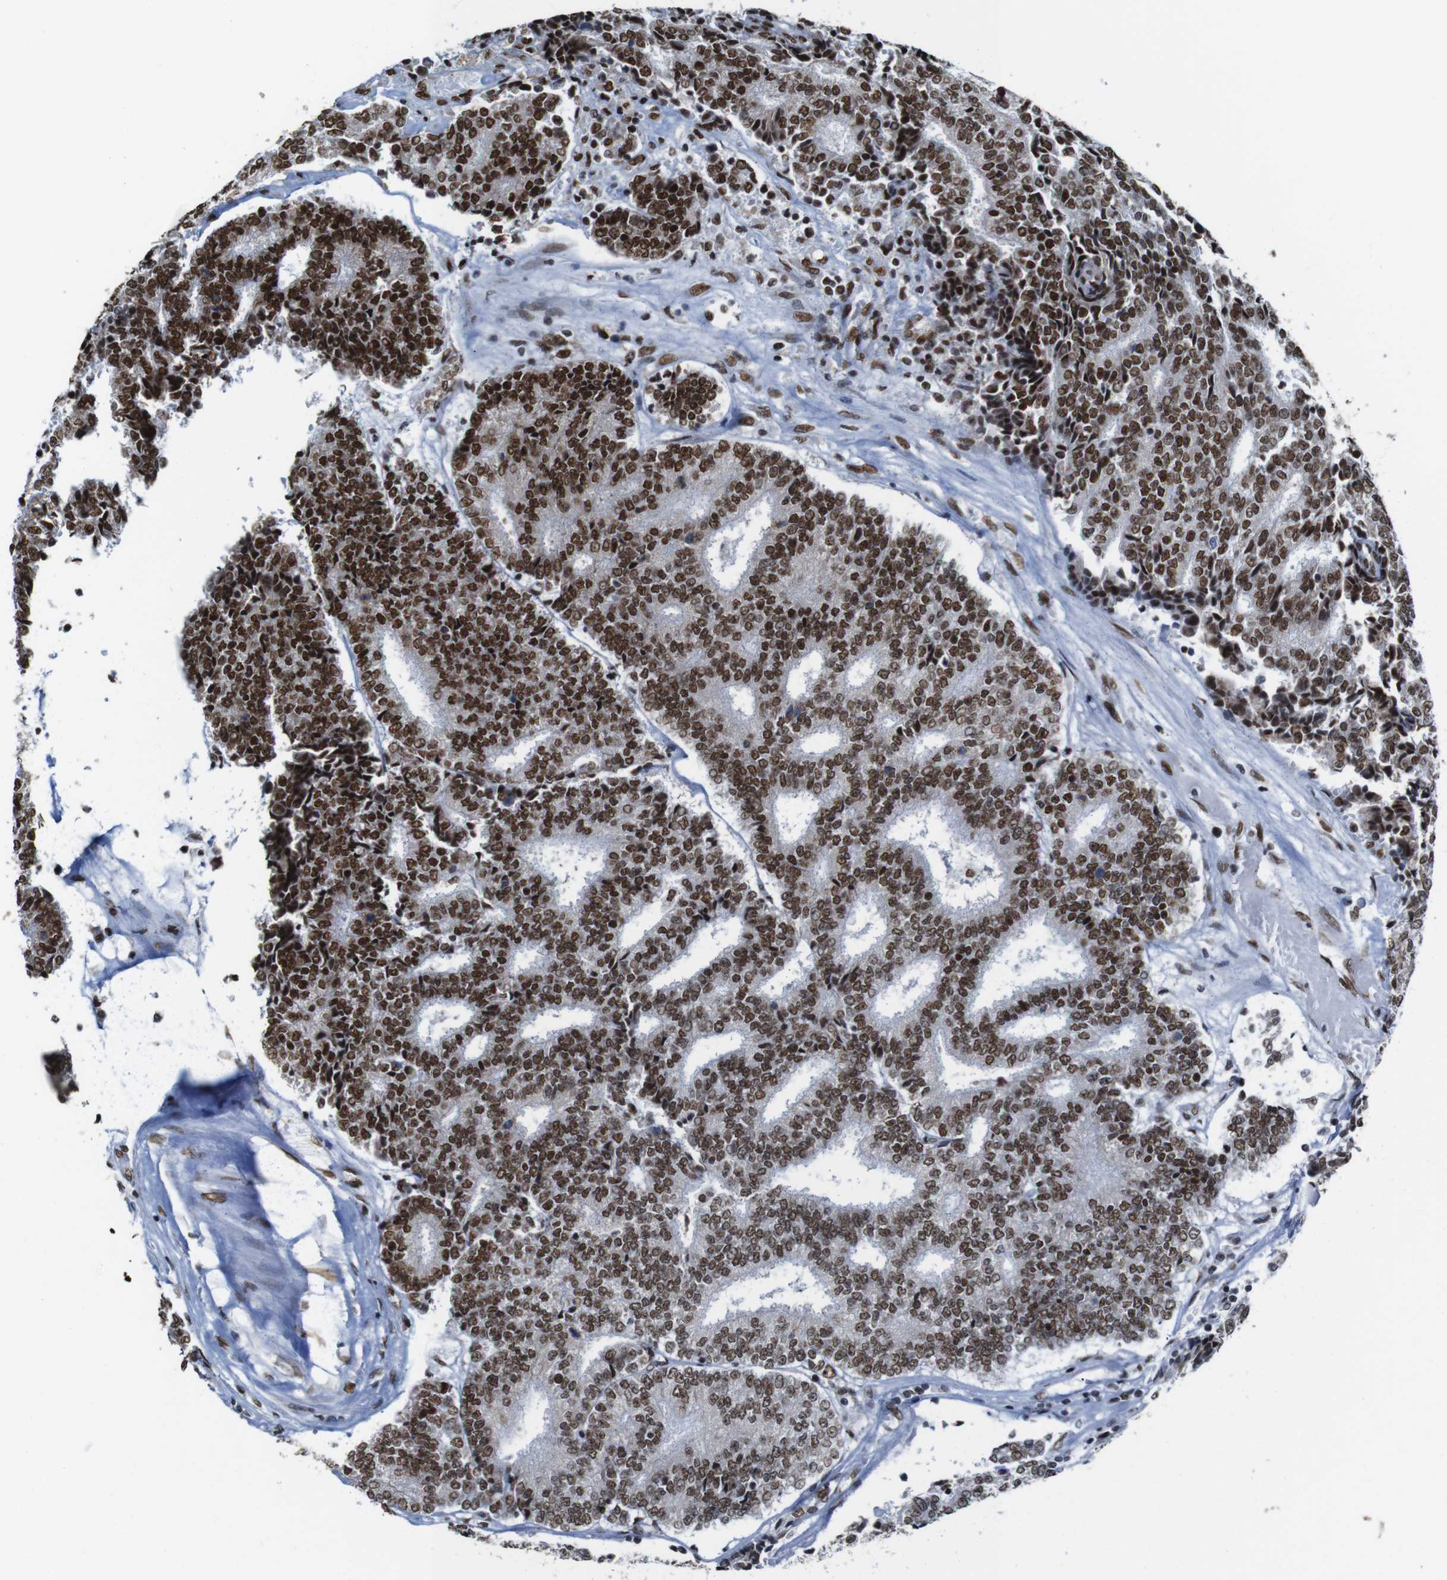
{"staining": {"intensity": "strong", "quantity": ">75%", "location": "nuclear"}, "tissue": "prostate cancer", "cell_type": "Tumor cells", "image_type": "cancer", "snomed": [{"axis": "morphology", "description": "Normal tissue, NOS"}, {"axis": "morphology", "description": "Adenocarcinoma, High grade"}, {"axis": "topography", "description": "Prostate"}, {"axis": "topography", "description": "Seminal veicle"}], "caption": "The photomicrograph exhibits immunohistochemical staining of prostate cancer (high-grade adenocarcinoma). There is strong nuclear positivity is present in approximately >75% of tumor cells. (Brightfield microscopy of DAB IHC at high magnification).", "gene": "ROMO1", "patient": {"sex": "male", "age": 55}}